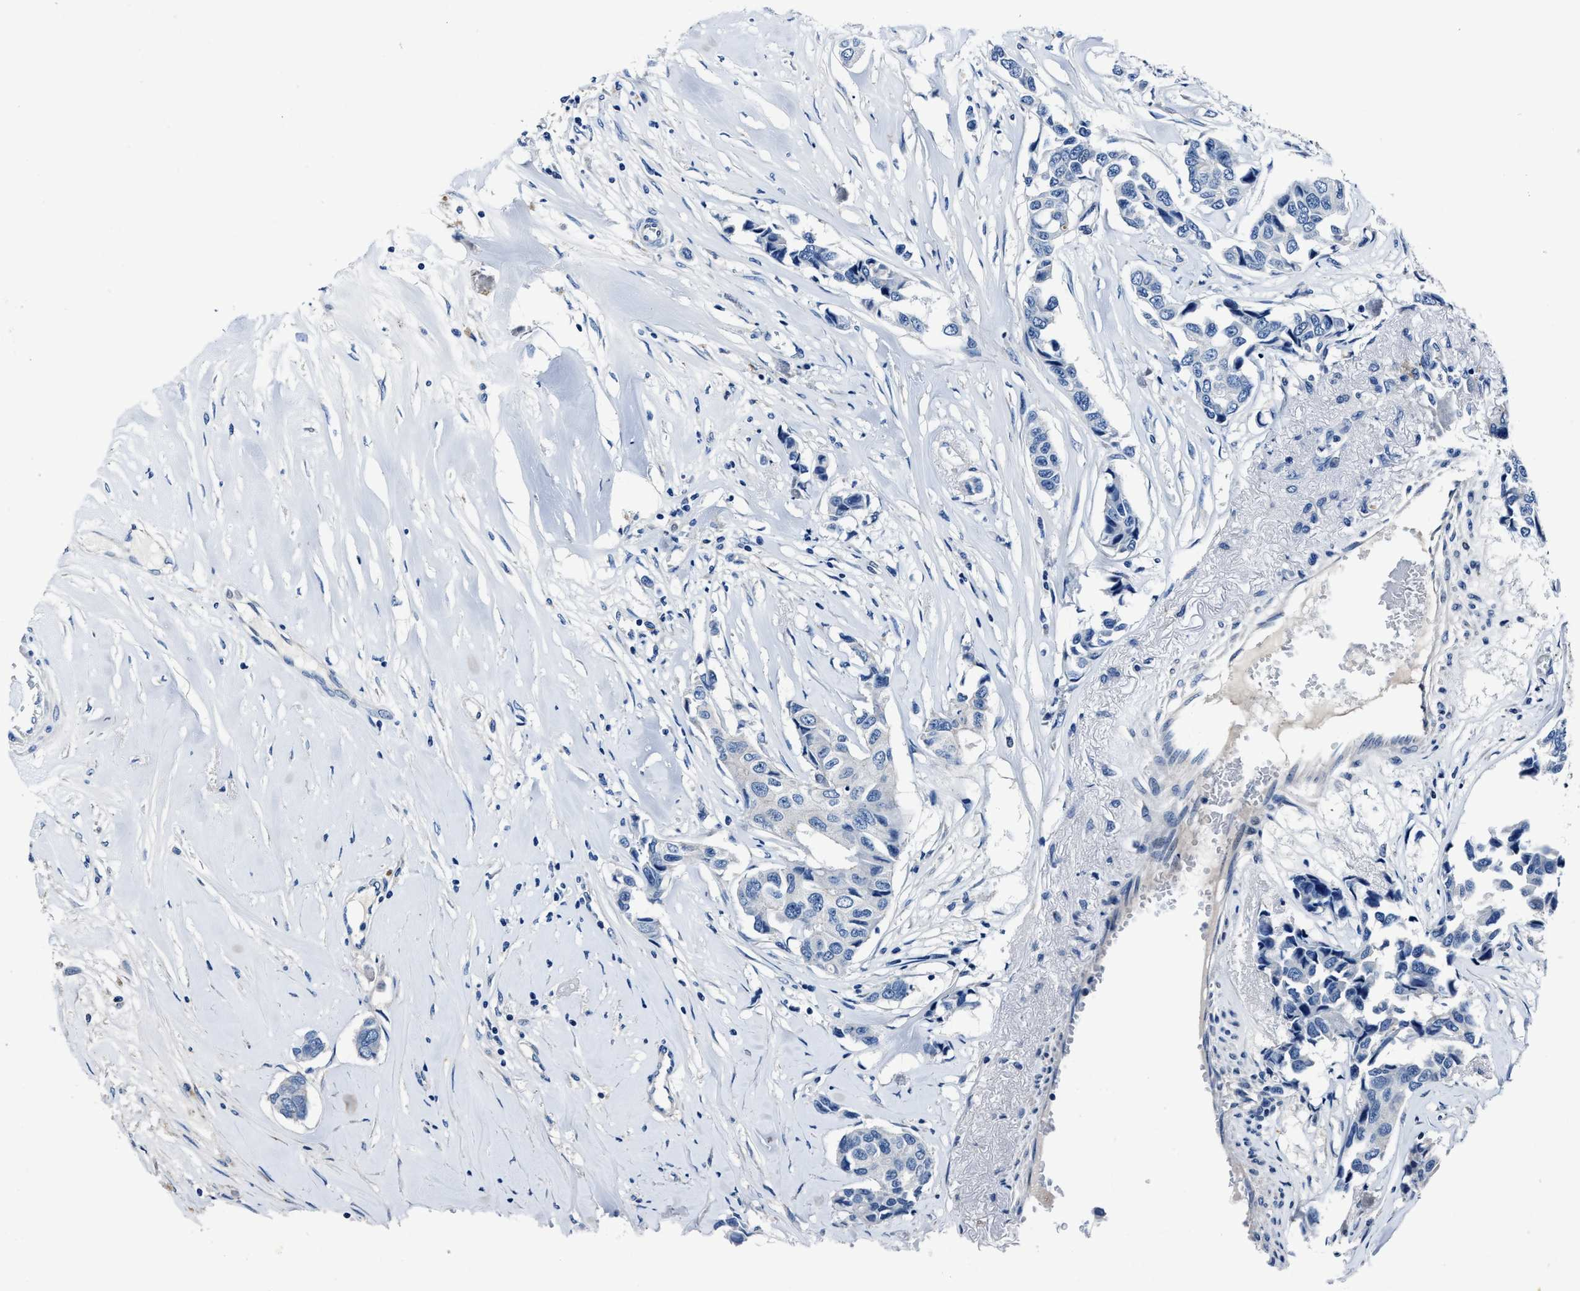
{"staining": {"intensity": "negative", "quantity": "none", "location": "none"}, "tissue": "breast cancer", "cell_type": "Tumor cells", "image_type": "cancer", "snomed": [{"axis": "morphology", "description": "Duct carcinoma"}, {"axis": "topography", "description": "Breast"}], "caption": "The micrograph reveals no significant expression in tumor cells of breast cancer (intraductal carcinoma).", "gene": "NACAD", "patient": {"sex": "female", "age": 80}}